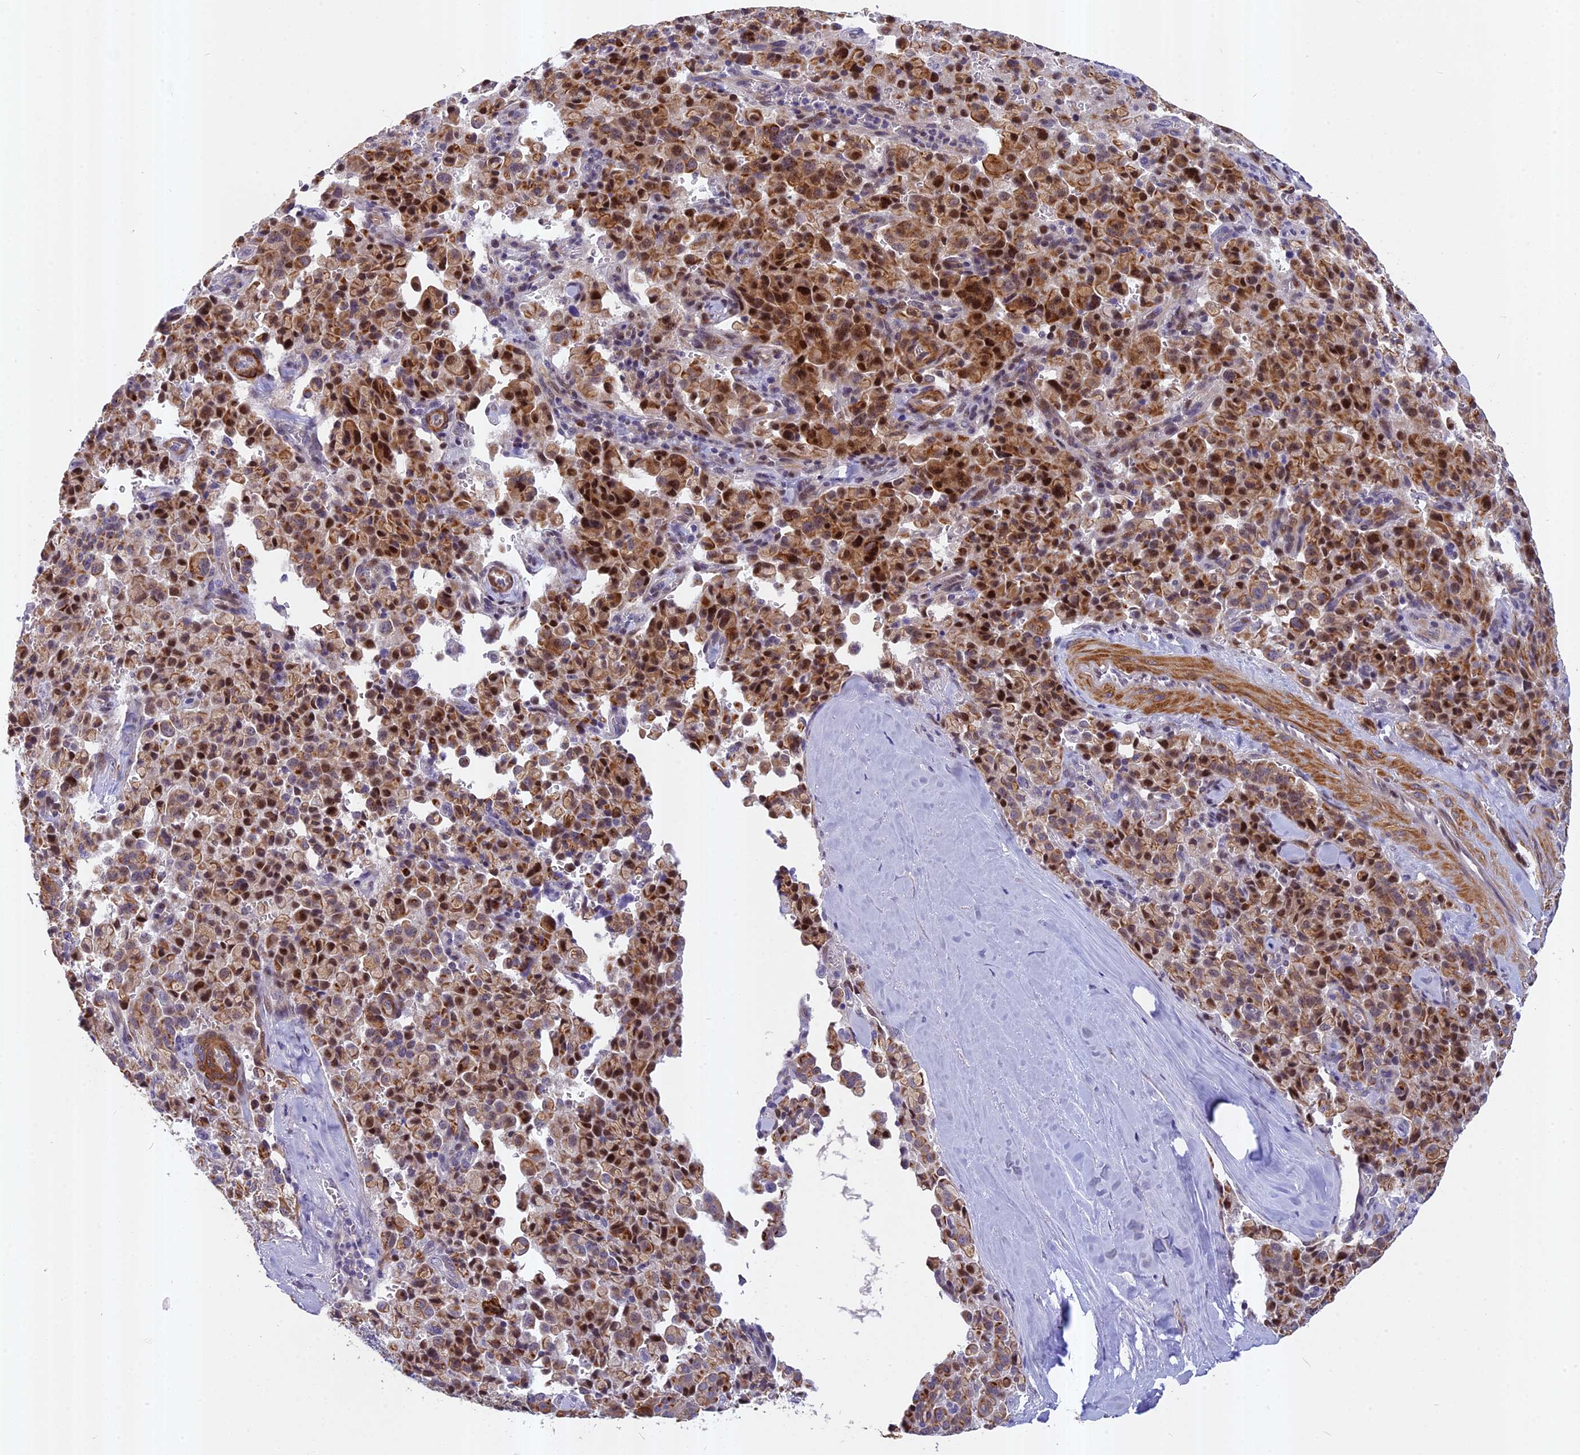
{"staining": {"intensity": "moderate", "quantity": ">75%", "location": "cytoplasmic/membranous,nuclear"}, "tissue": "pancreatic cancer", "cell_type": "Tumor cells", "image_type": "cancer", "snomed": [{"axis": "morphology", "description": "Adenocarcinoma, NOS"}, {"axis": "topography", "description": "Pancreas"}], "caption": "Tumor cells demonstrate medium levels of moderate cytoplasmic/membranous and nuclear staining in approximately >75% of cells in human pancreatic cancer. (Stains: DAB (3,3'-diaminobenzidine) in brown, nuclei in blue, Microscopy: brightfield microscopy at high magnification).", "gene": "ANKRD34B", "patient": {"sex": "male", "age": 65}}